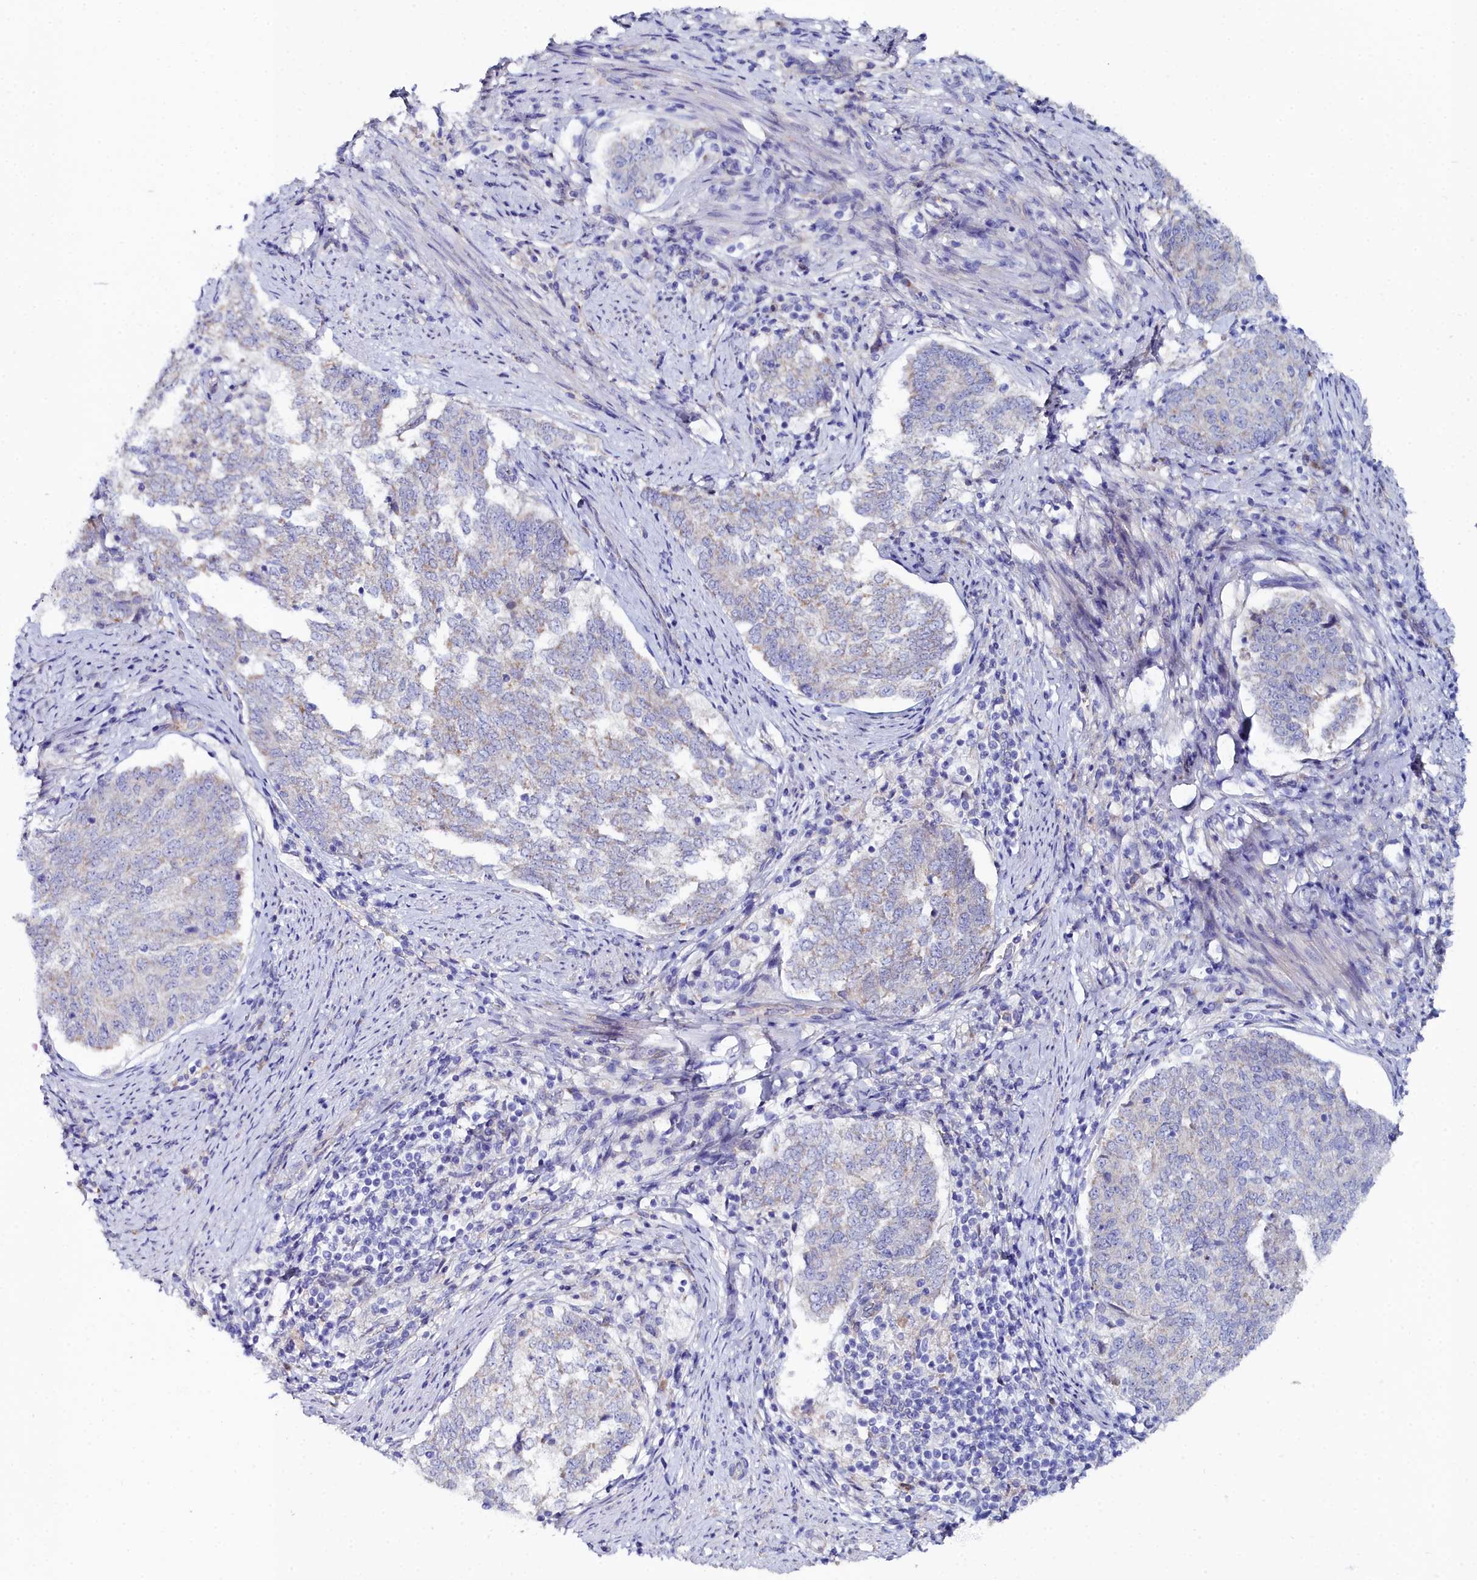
{"staining": {"intensity": "negative", "quantity": "none", "location": "none"}, "tissue": "endometrial cancer", "cell_type": "Tumor cells", "image_type": "cancer", "snomed": [{"axis": "morphology", "description": "Adenocarcinoma, NOS"}, {"axis": "topography", "description": "Endometrium"}], "caption": "There is no significant expression in tumor cells of endometrial cancer.", "gene": "SLC49A3", "patient": {"sex": "female", "age": 80}}